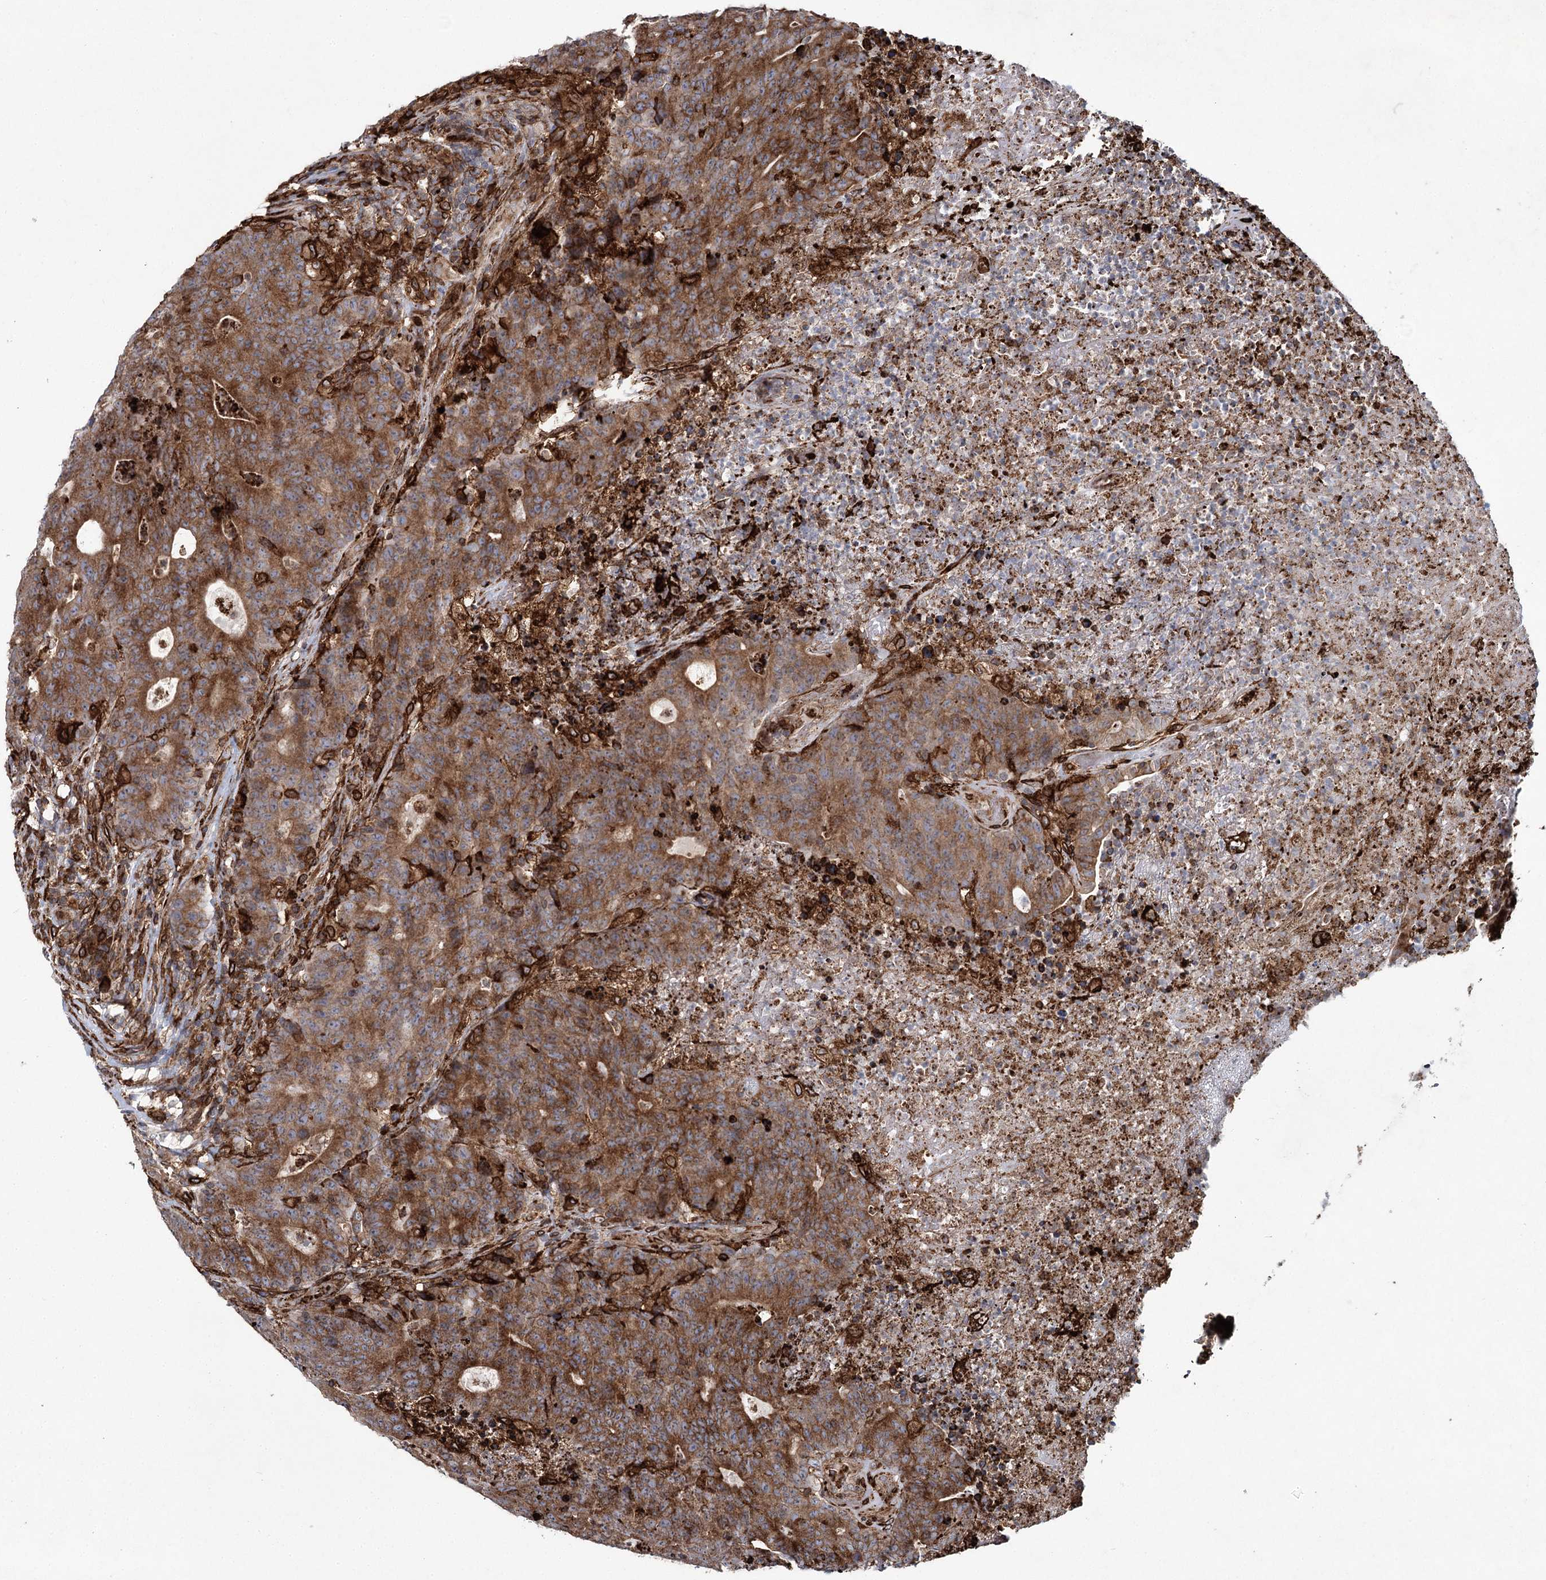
{"staining": {"intensity": "moderate", "quantity": ">75%", "location": "cytoplasmic/membranous"}, "tissue": "colorectal cancer", "cell_type": "Tumor cells", "image_type": "cancer", "snomed": [{"axis": "morphology", "description": "Adenocarcinoma, NOS"}, {"axis": "topography", "description": "Colon"}], "caption": "Protein expression analysis of colorectal adenocarcinoma exhibits moderate cytoplasmic/membranous expression in approximately >75% of tumor cells. (brown staining indicates protein expression, while blue staining denotes nuclei).", "gene": "DCUN1D4", "patient": {"sex": "female", "age": 75}}